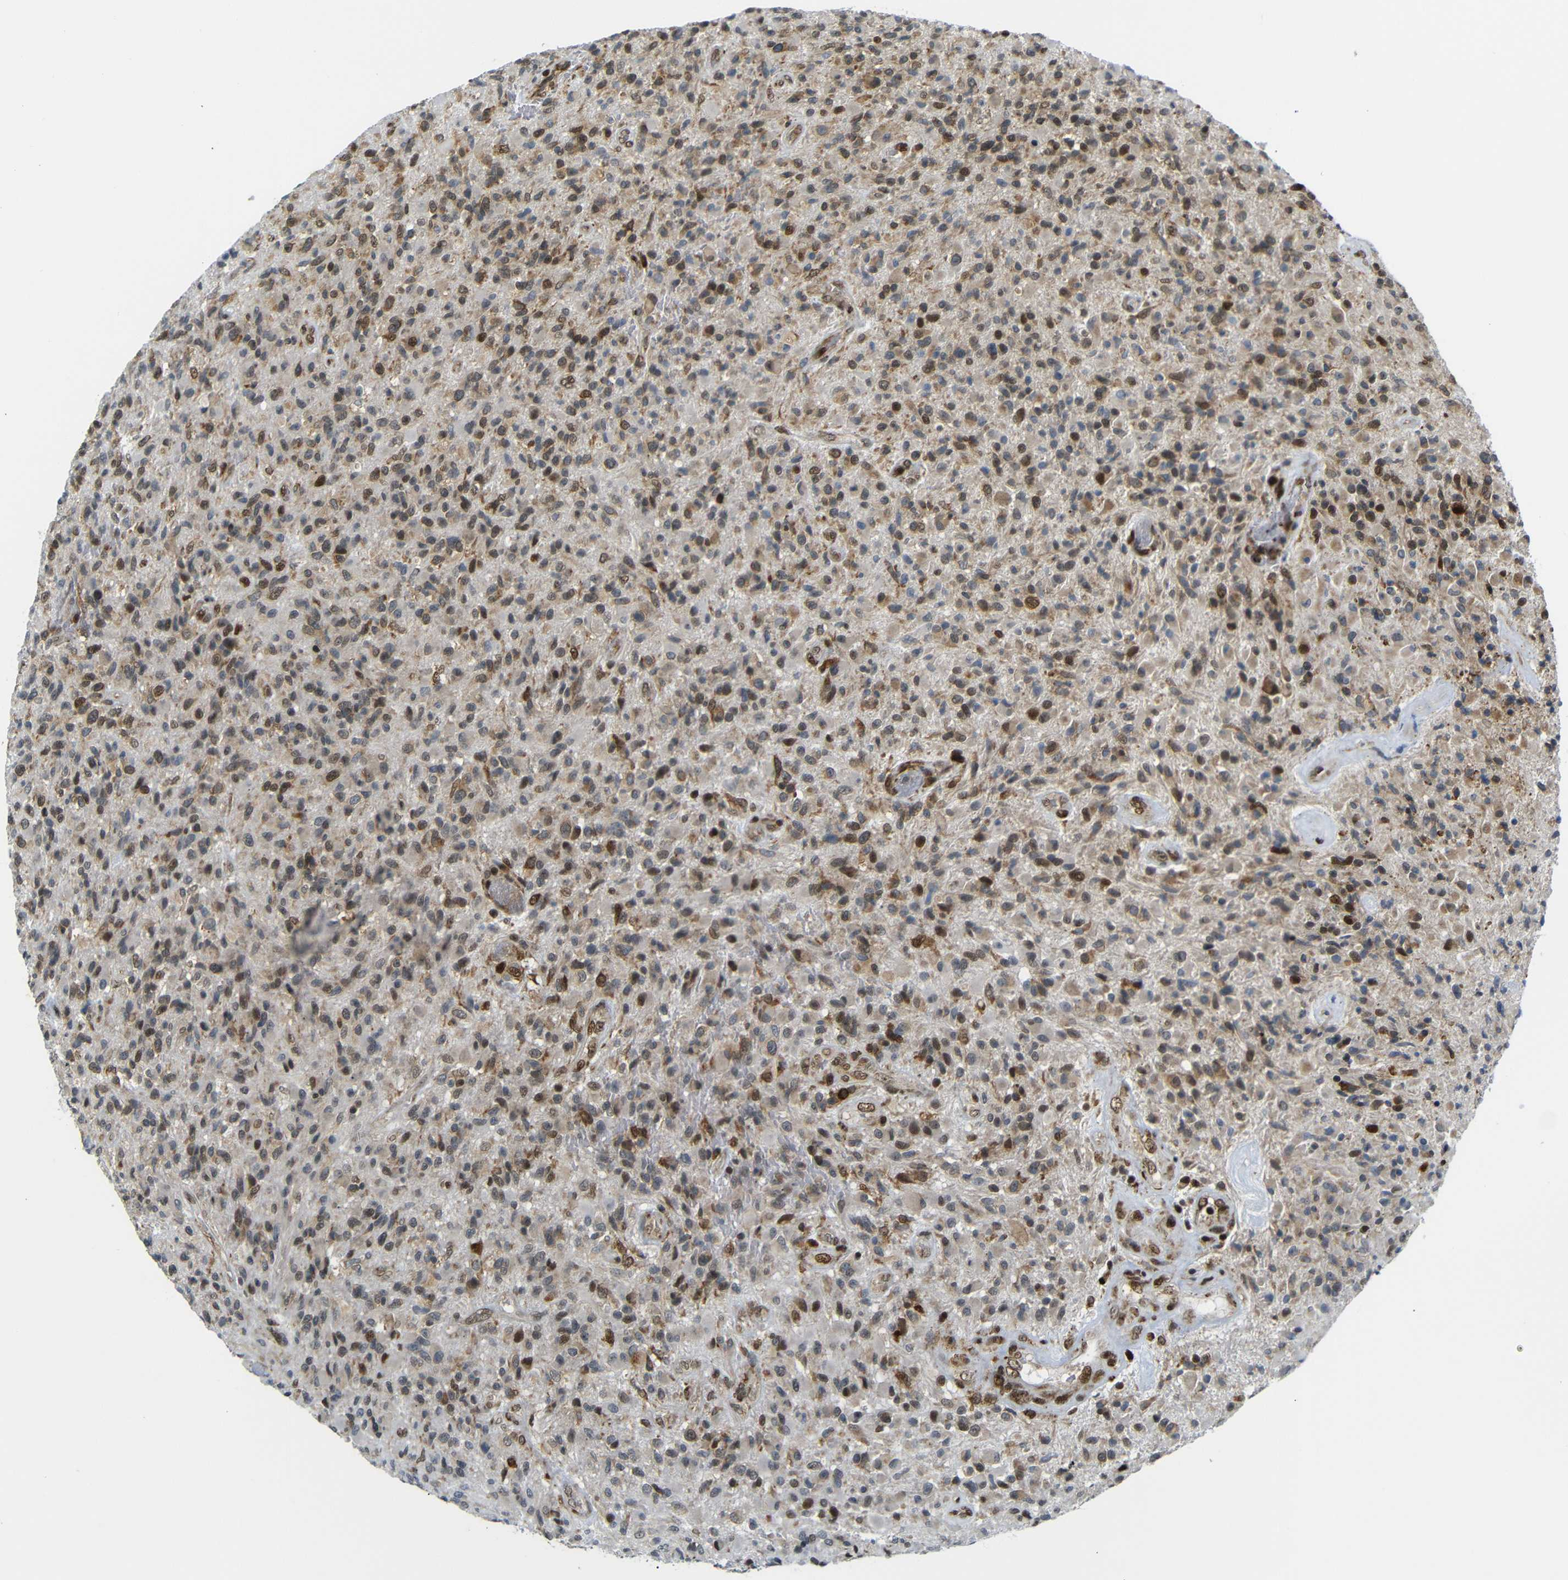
{"staining": {"intensity": "strong", "quantity": "<25%", "location": "nuclear"}, "tissue": "glioma", "cell_type": "Tumor cells", "image_type": "cancer", "snomed": [{"axis": "morphology", "description": "Glioma, malignant, High grade"}, {"axis": "topography", "description": "Brain"}], "caption": "This histopathology image reveals malignant high-grade glioma stained with IHC to label a protein in brown. The nuclear of tumor cells show strong positivity for the protein. Nuclei are counter-stained blue.", "gene": "SPCS2", "patient": {"sex": "male", "age": 71}}